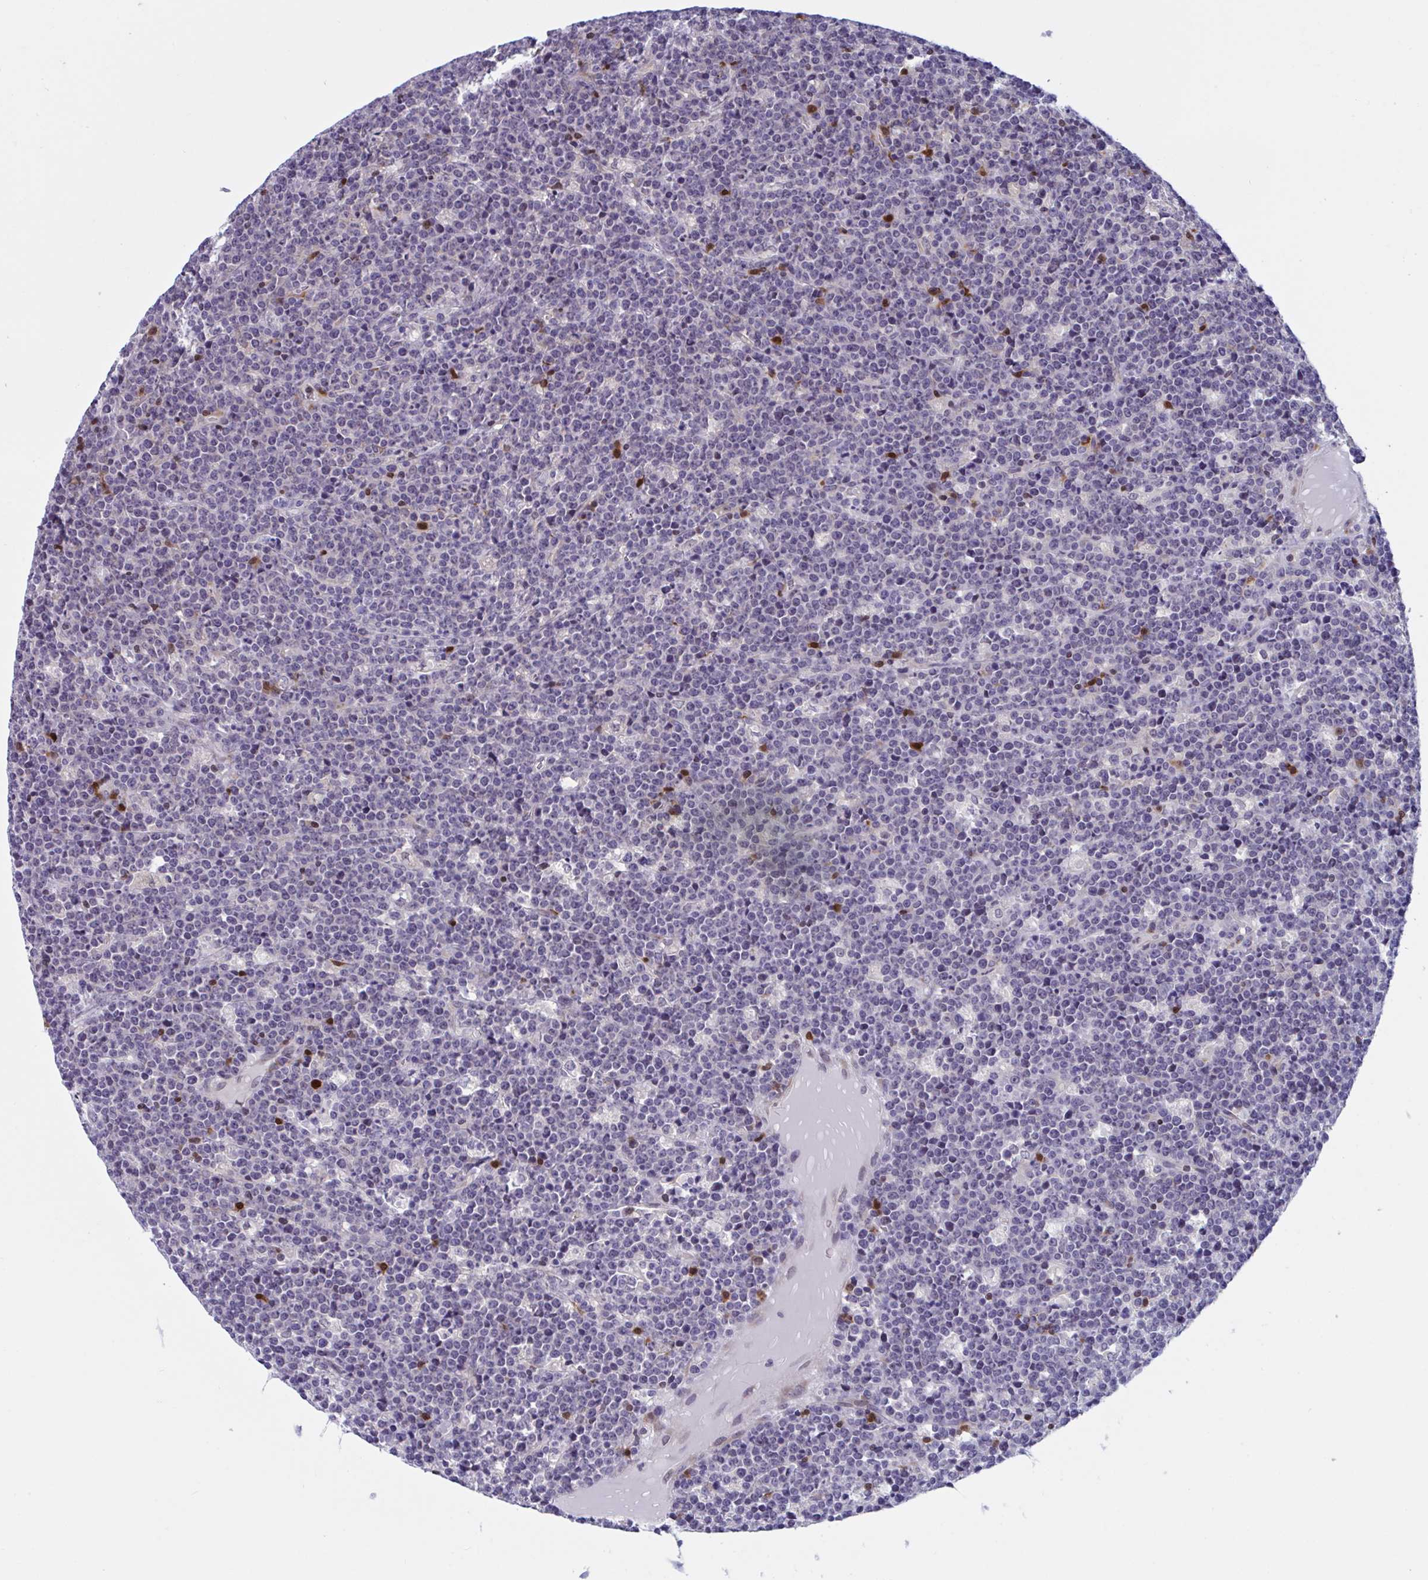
{"staining": {"intensity": "negative", "quantity": "none", "location": "none"}, "tissue": "lymphoma", "cell_type": "Tumor cells", "image_type": "cancer", "snomed": [{"axis": "morphology", "description": "Malignant lymphoma, non-Hodgkin's type, High grade"}, {"axis": "topography", "description": "Ovary"}], "caption": "This photomicrograph is of malignant lymphoma, non-Hodgkin's type (high-grade) stained with immunohistochemistry (IHC) to label a protein in brown with the nuclei are counter-stained blue. There is no positivity in tumor cells. (DAB immunohistochemistry visualized using brightfield microscopy, high magnification).", "gene": "SNX11", "patient": {"sex": "female", "age": 56}}